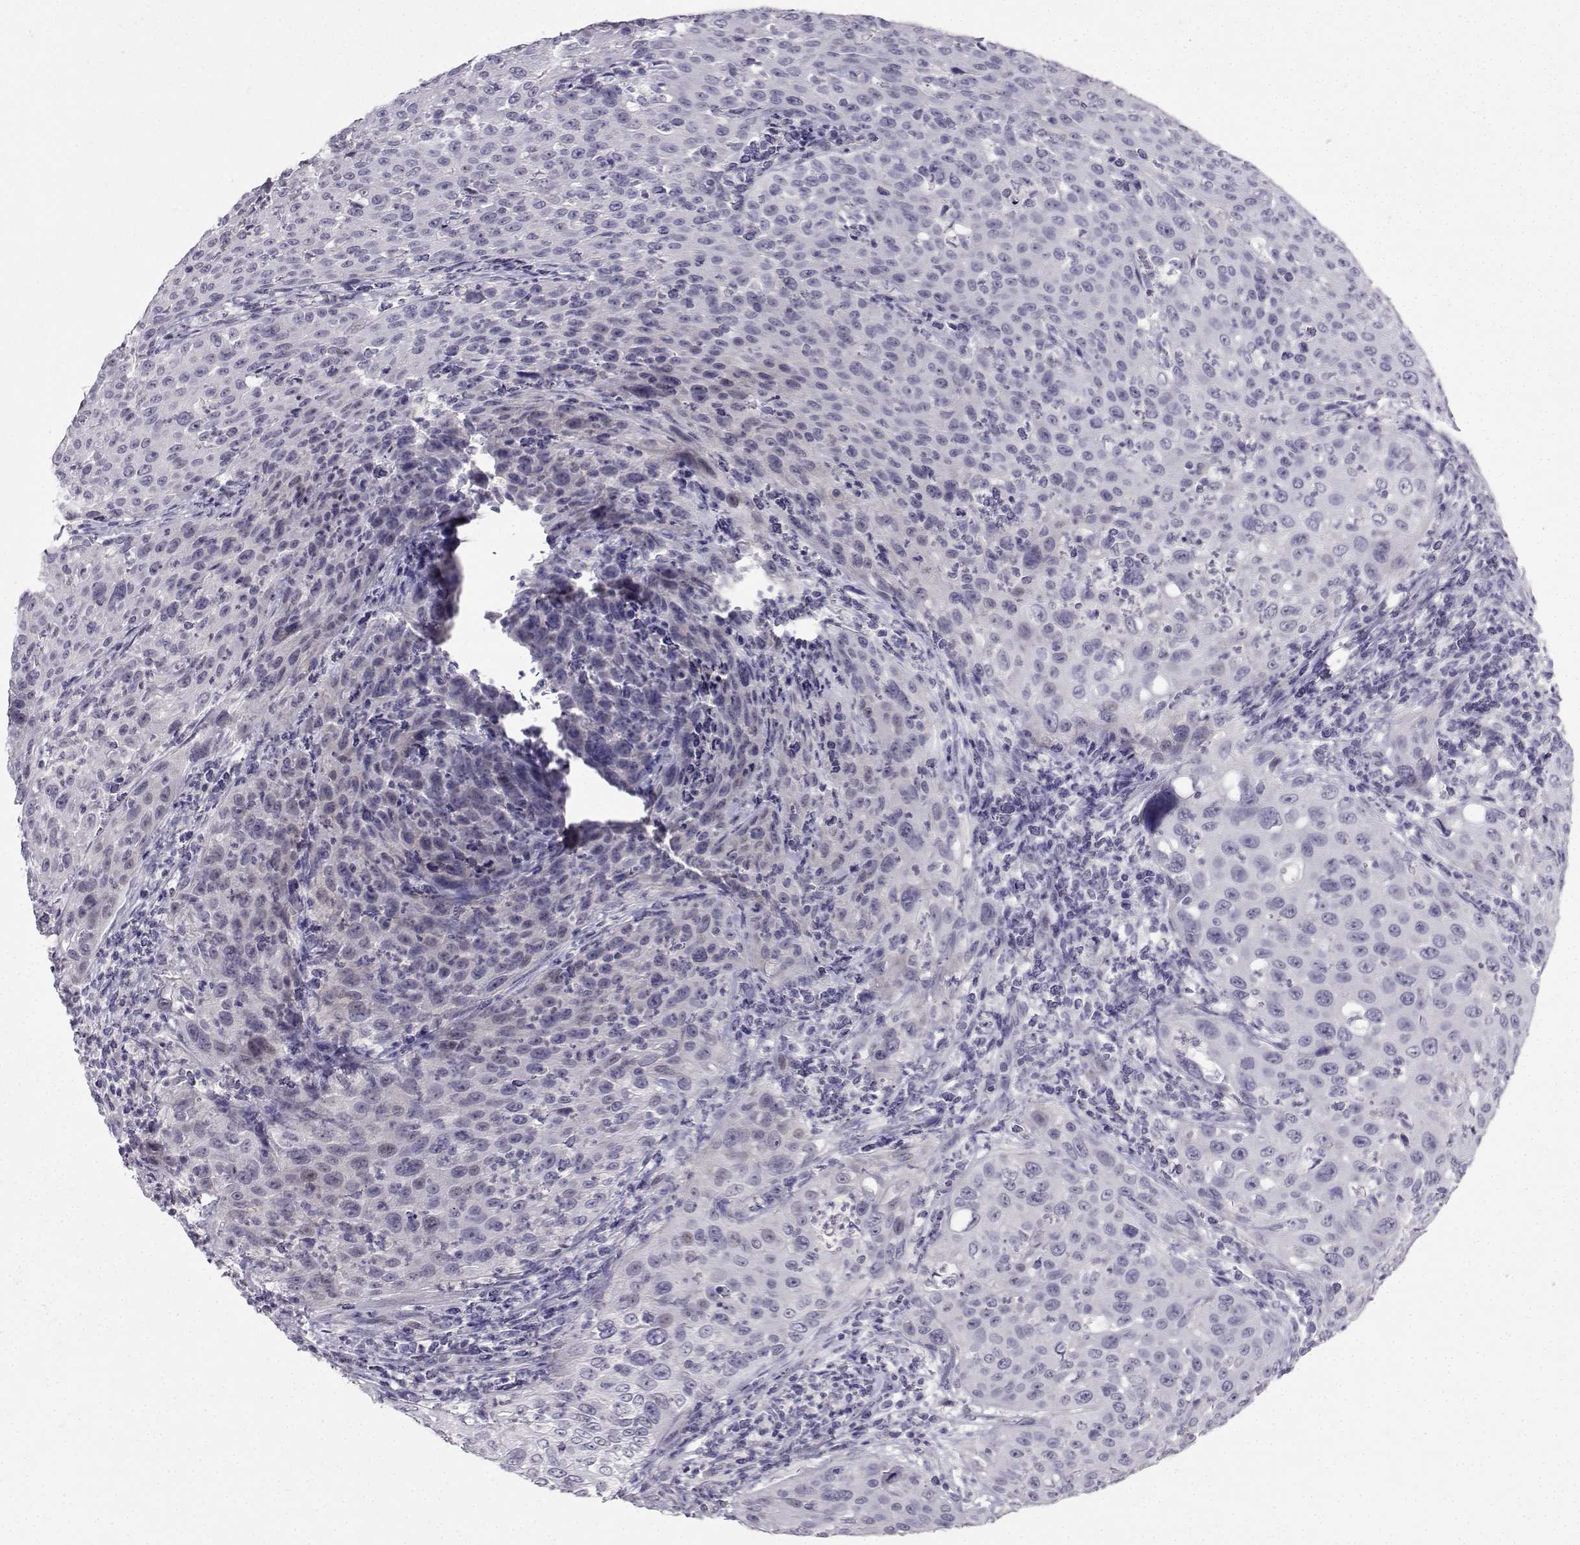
{"staining": {"intensity": "weak", "quantity": "<25%", "location": "cytoplasmic/membranous"}, "tissue": "cervical cancer", "cell_type": "Tumor cells", "image_type": "cancer", "snomed": [{"axis": "morphology", "description": "Squamous cell carcinoma, NOS"}, {"axis": "topography", "description": "Cervix"}], "caption": "Immunohistochemistry (IHC) image of human cervical cancer stained for a protein (brown), which exhibits no staining in tumor cells.", "gene": "CARTPT", "patient": {"sex": "female", "age": 26}}